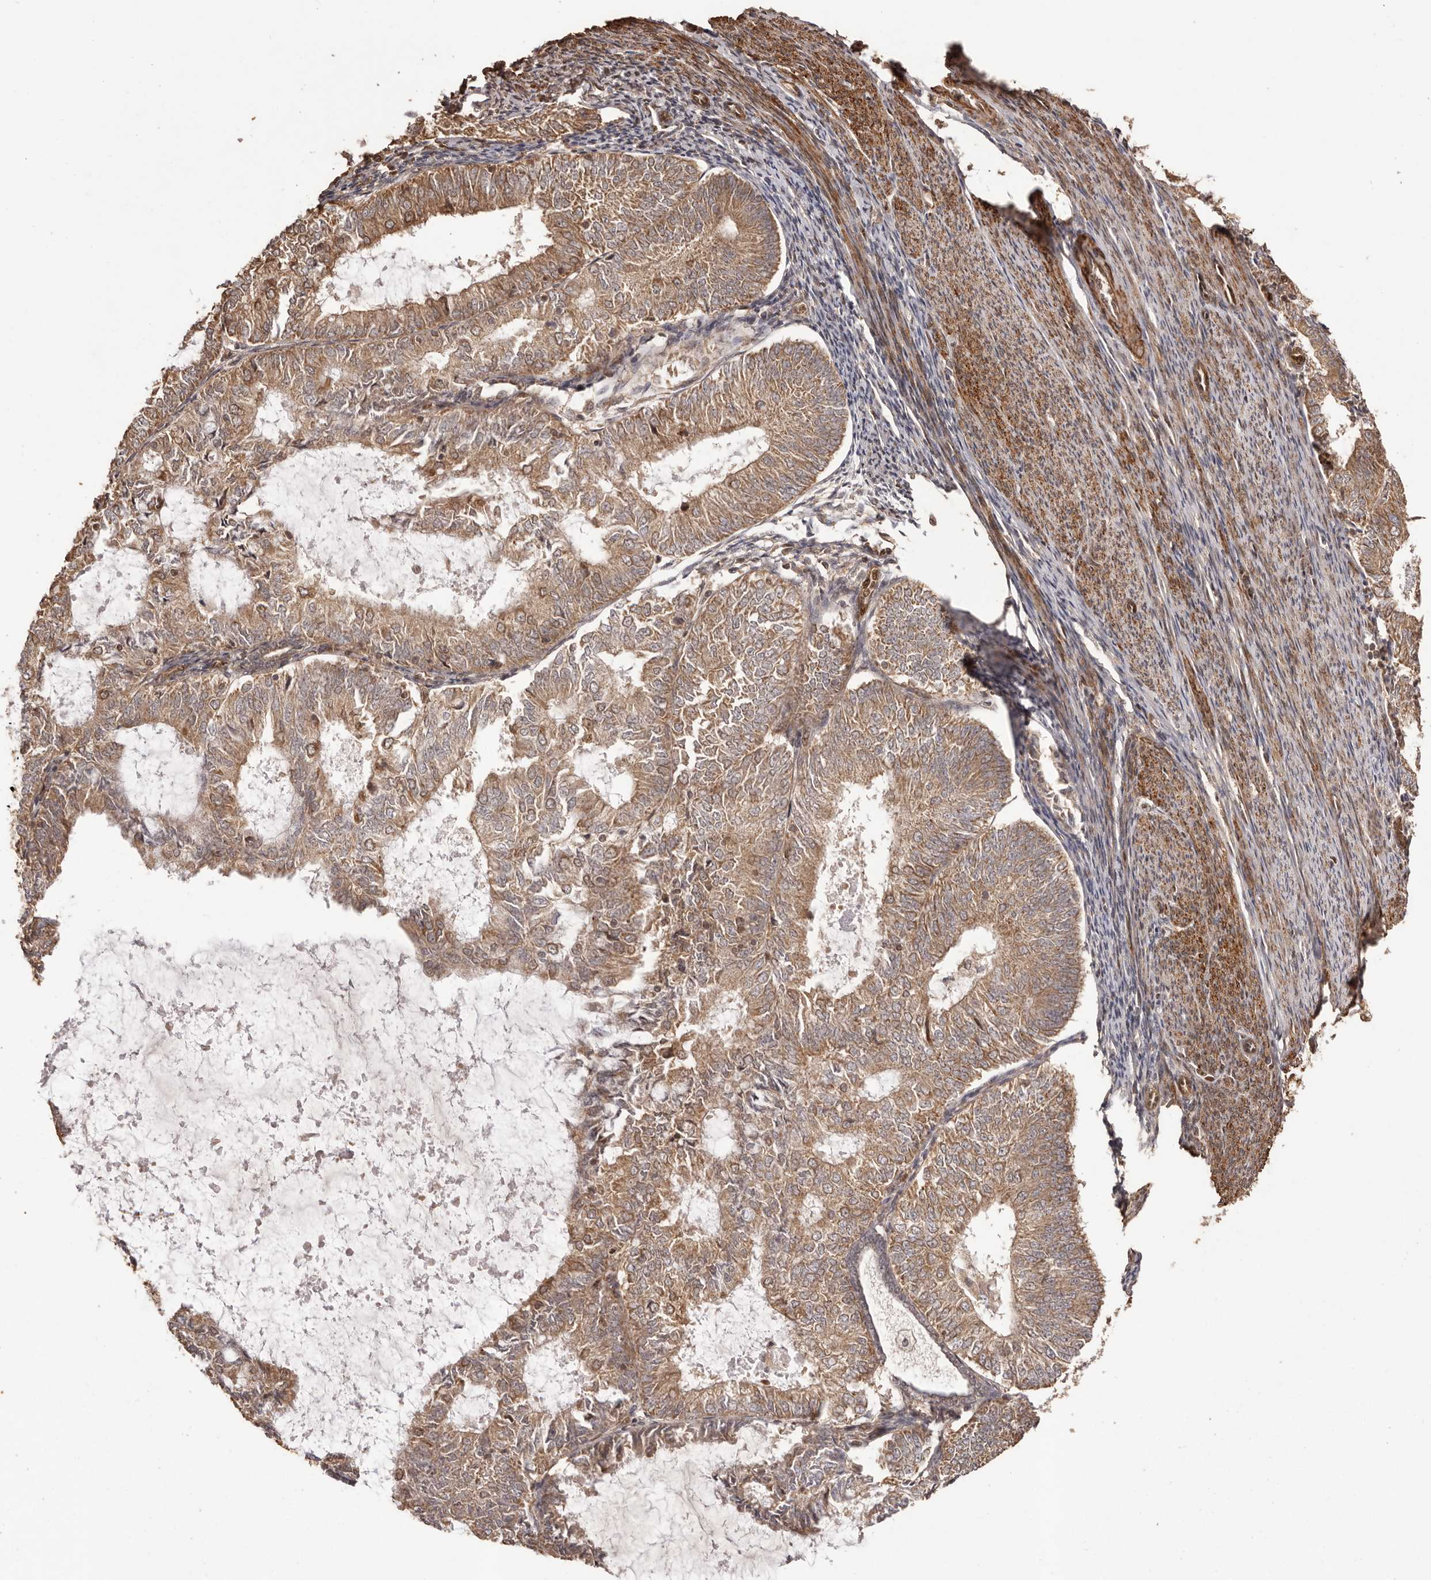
{"staining": {"intensity": "moderate", "quantity": ">75%", "location": "cytoplasmic/membranous"}, "tissue": "endometrial cancer", "cell_type": "Tumor cells", "image_type": "cancer", "snomed": [{"axis": "morphology", "description": "Adenocarcinoma, NOS"}, {"axis": "topography", "description": "Endometrium"}], "caption": "Immunohistochemical staining of adenocarcinoma (endometrial) demonstrates medium levels of moderate cytoplasmic/membranous protein staining in about >75% of tumor cells.", "gene": "UBR2", "patient": {"sex": "female", "age": 57}}